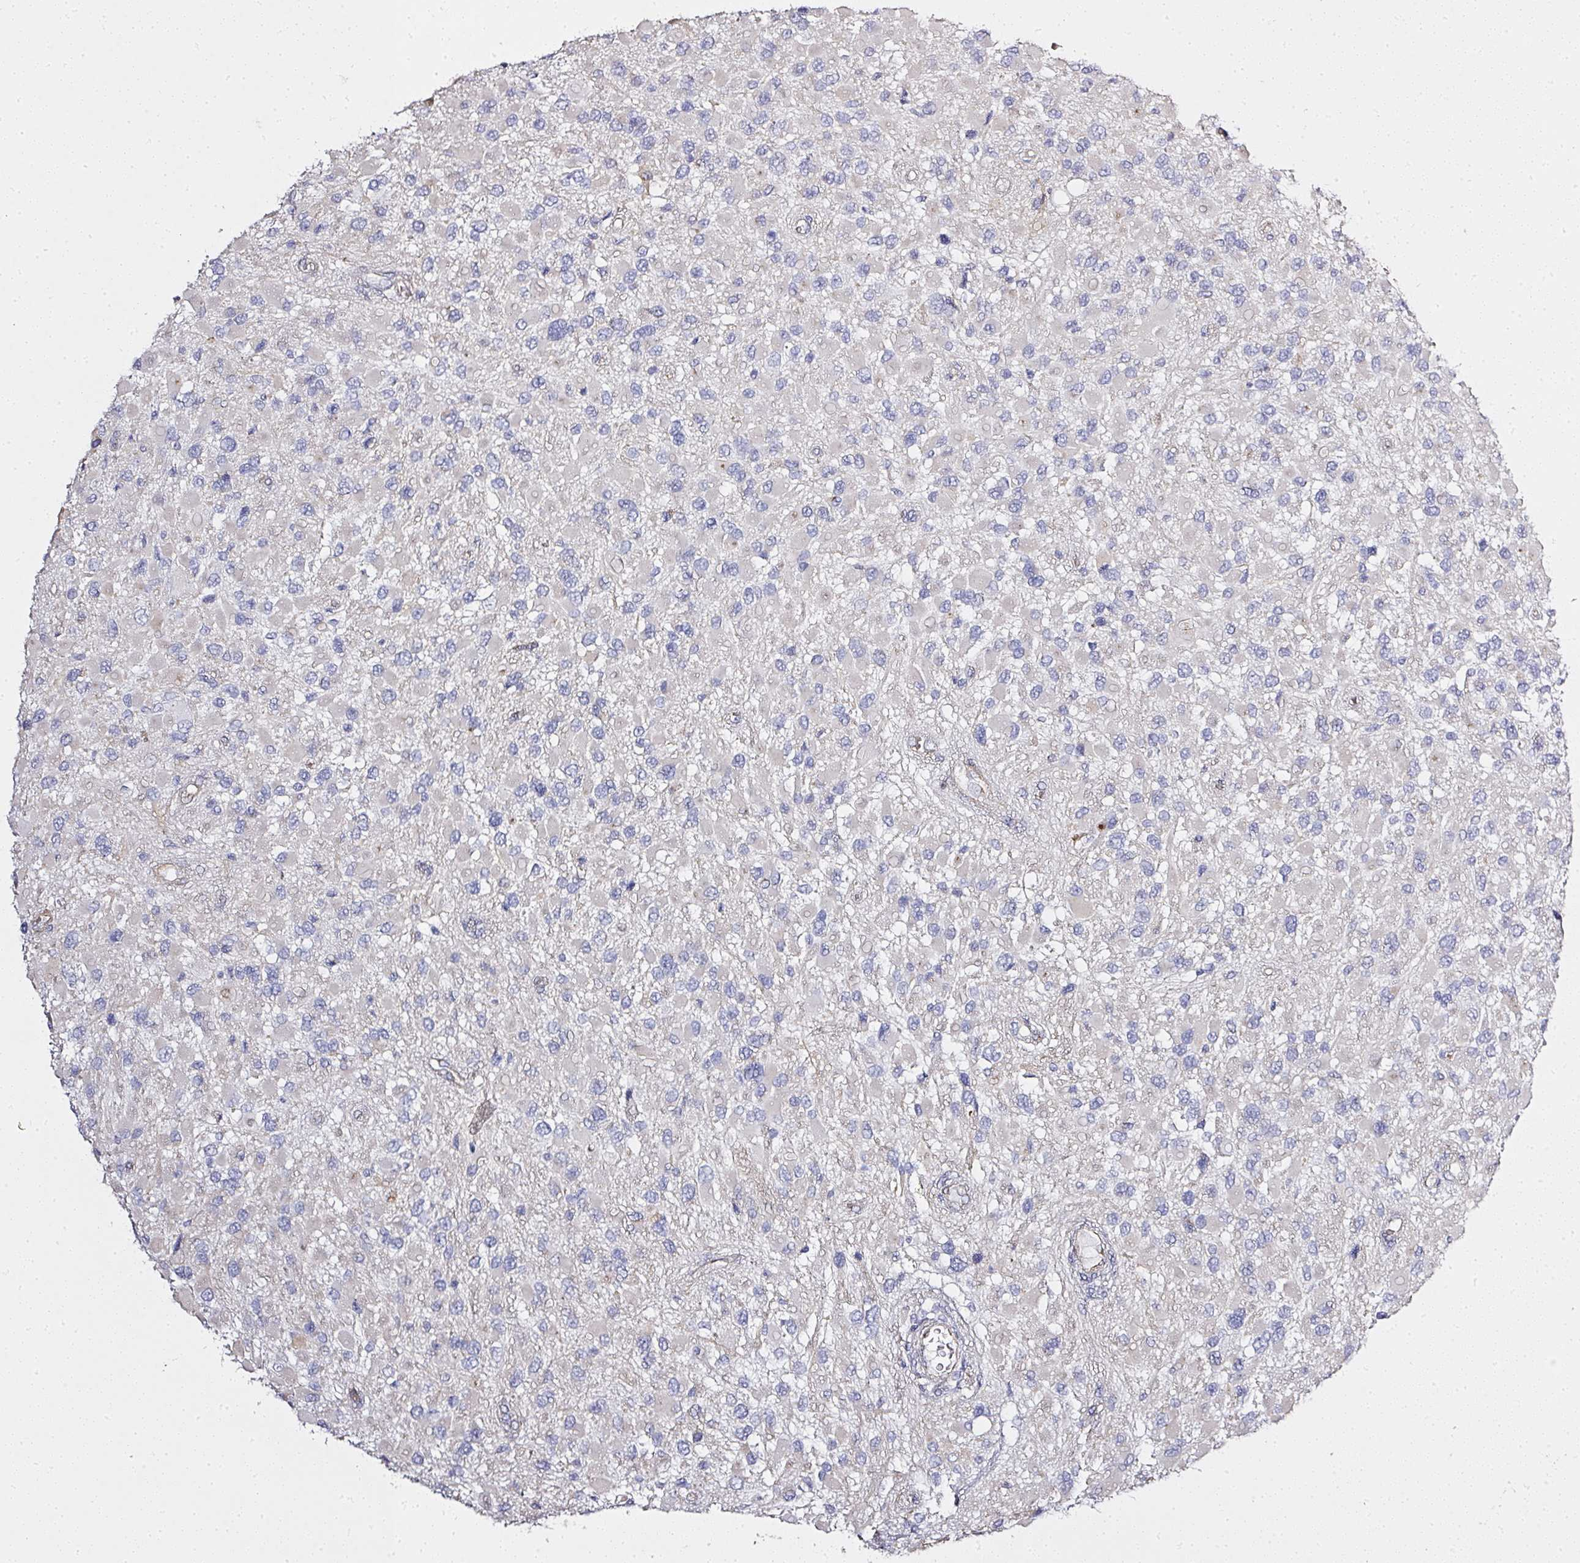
{"staining": {"intensity": "negative", "quantity": "none", "location": "none"}, "tissue": "glioma", "cell_type": "Tumor cells", "image_type": "cancer", "snomed": [{"axis": "morphology", "description": "Glioma, malignant, High grade"}, {"axis": "topography", "description": "Brain"}], "caption": "This is a image of immunohistochemistry (IHC) staining of glioma, which shows no expression in tumor cells.", "gene": "ATP8B2", "patient": {"sex": "male", "age": 53}}